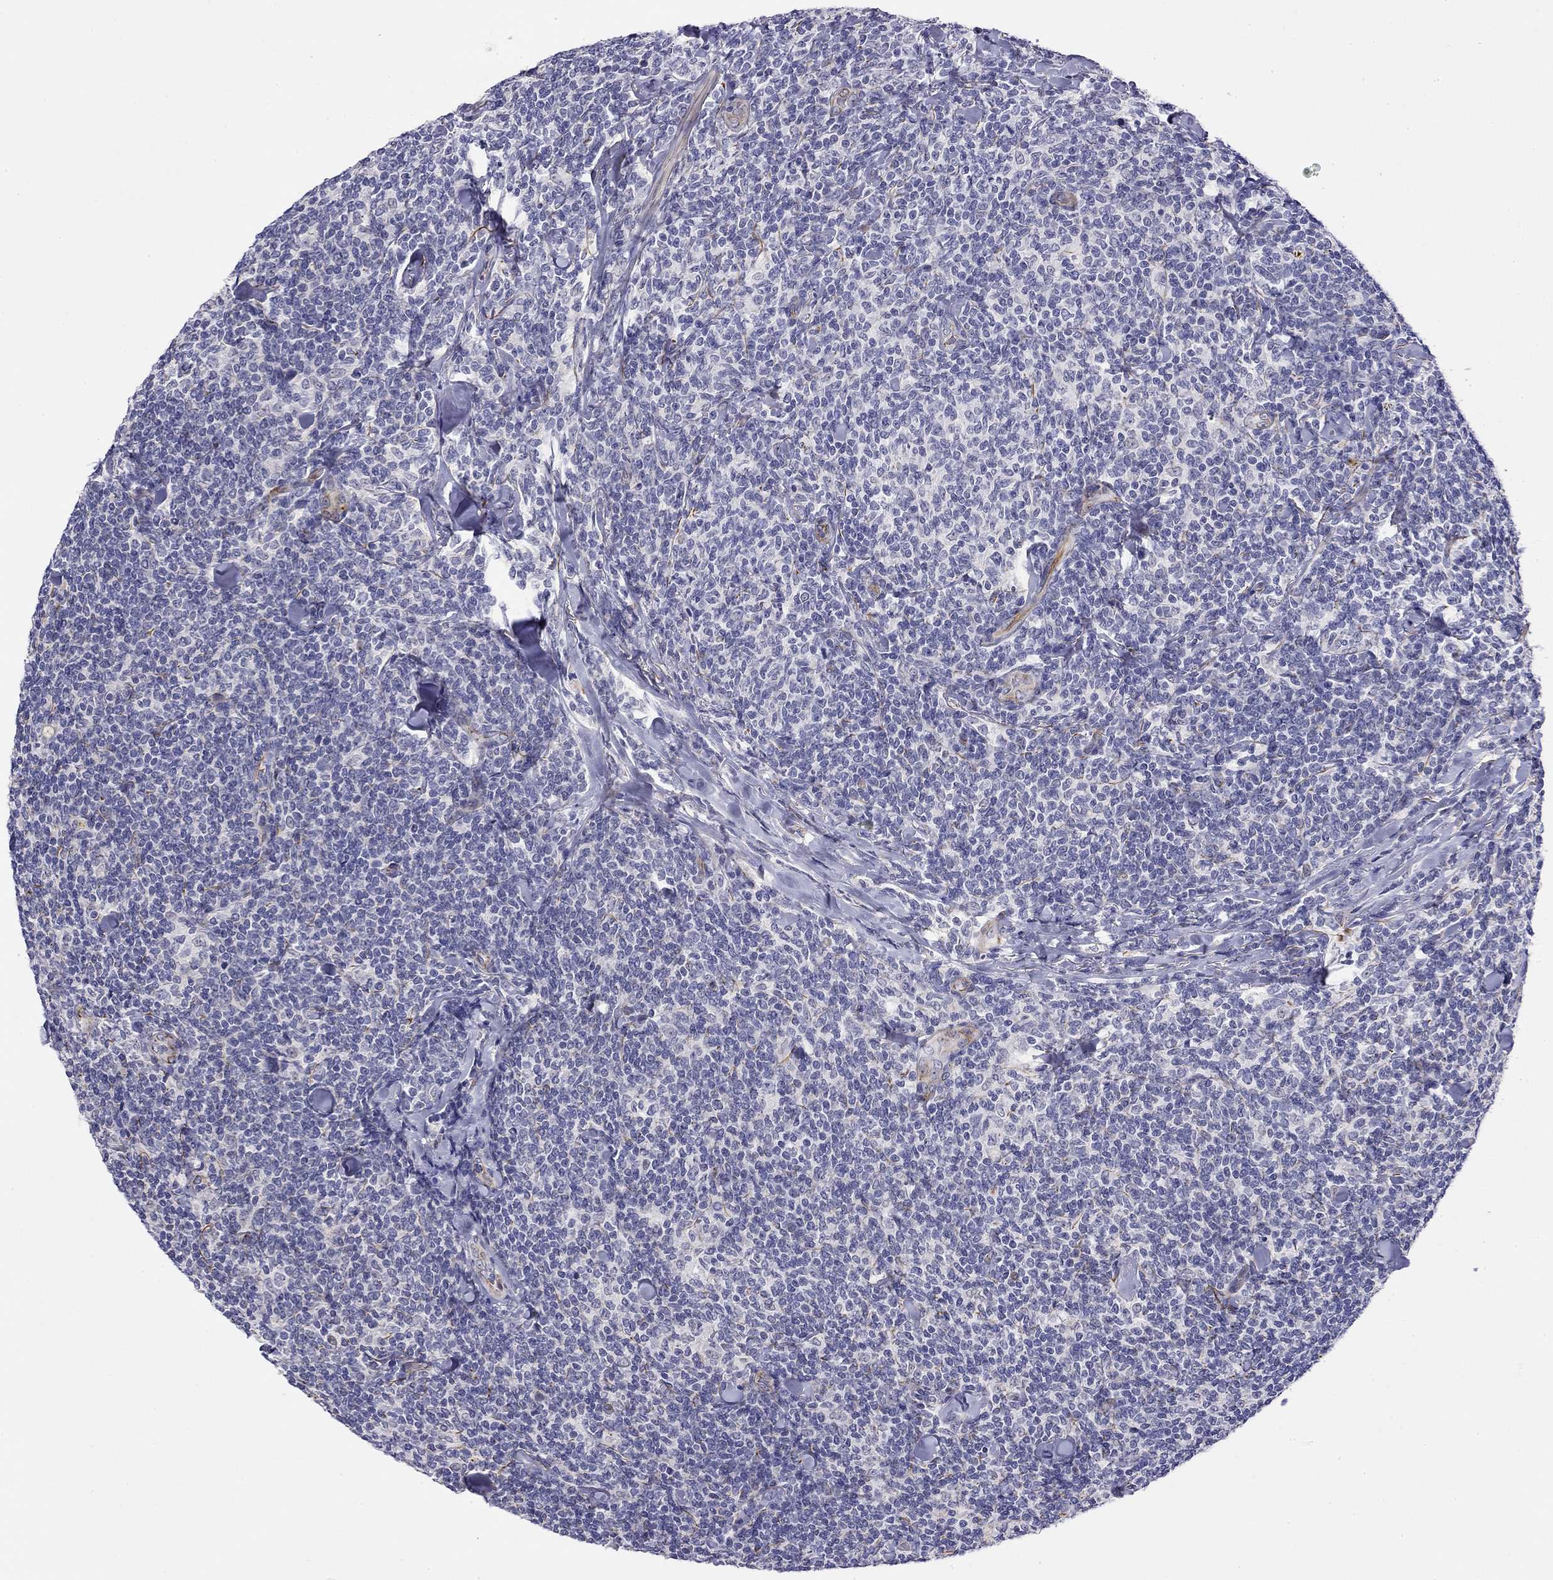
{"staining": {"intensity": "negative", "quantity": "none", "location": "none"}, "tissue": "lymphoma", "cell_type": "Tumor cells", "image_type": "cancer", "snomed": [{"axis": "morphology", "description": "Malignant lymphoma, non-Hodgkin's type, Low grade"}, {"axis": "topography", "description": "Lymph node"}], "caption": "Human lymphoma stained for a protein using immunohistochemistry demonstrates no staining in tumor cells.", "gene": "RTL1", "patient": {"sex": "female", "age": 56}}